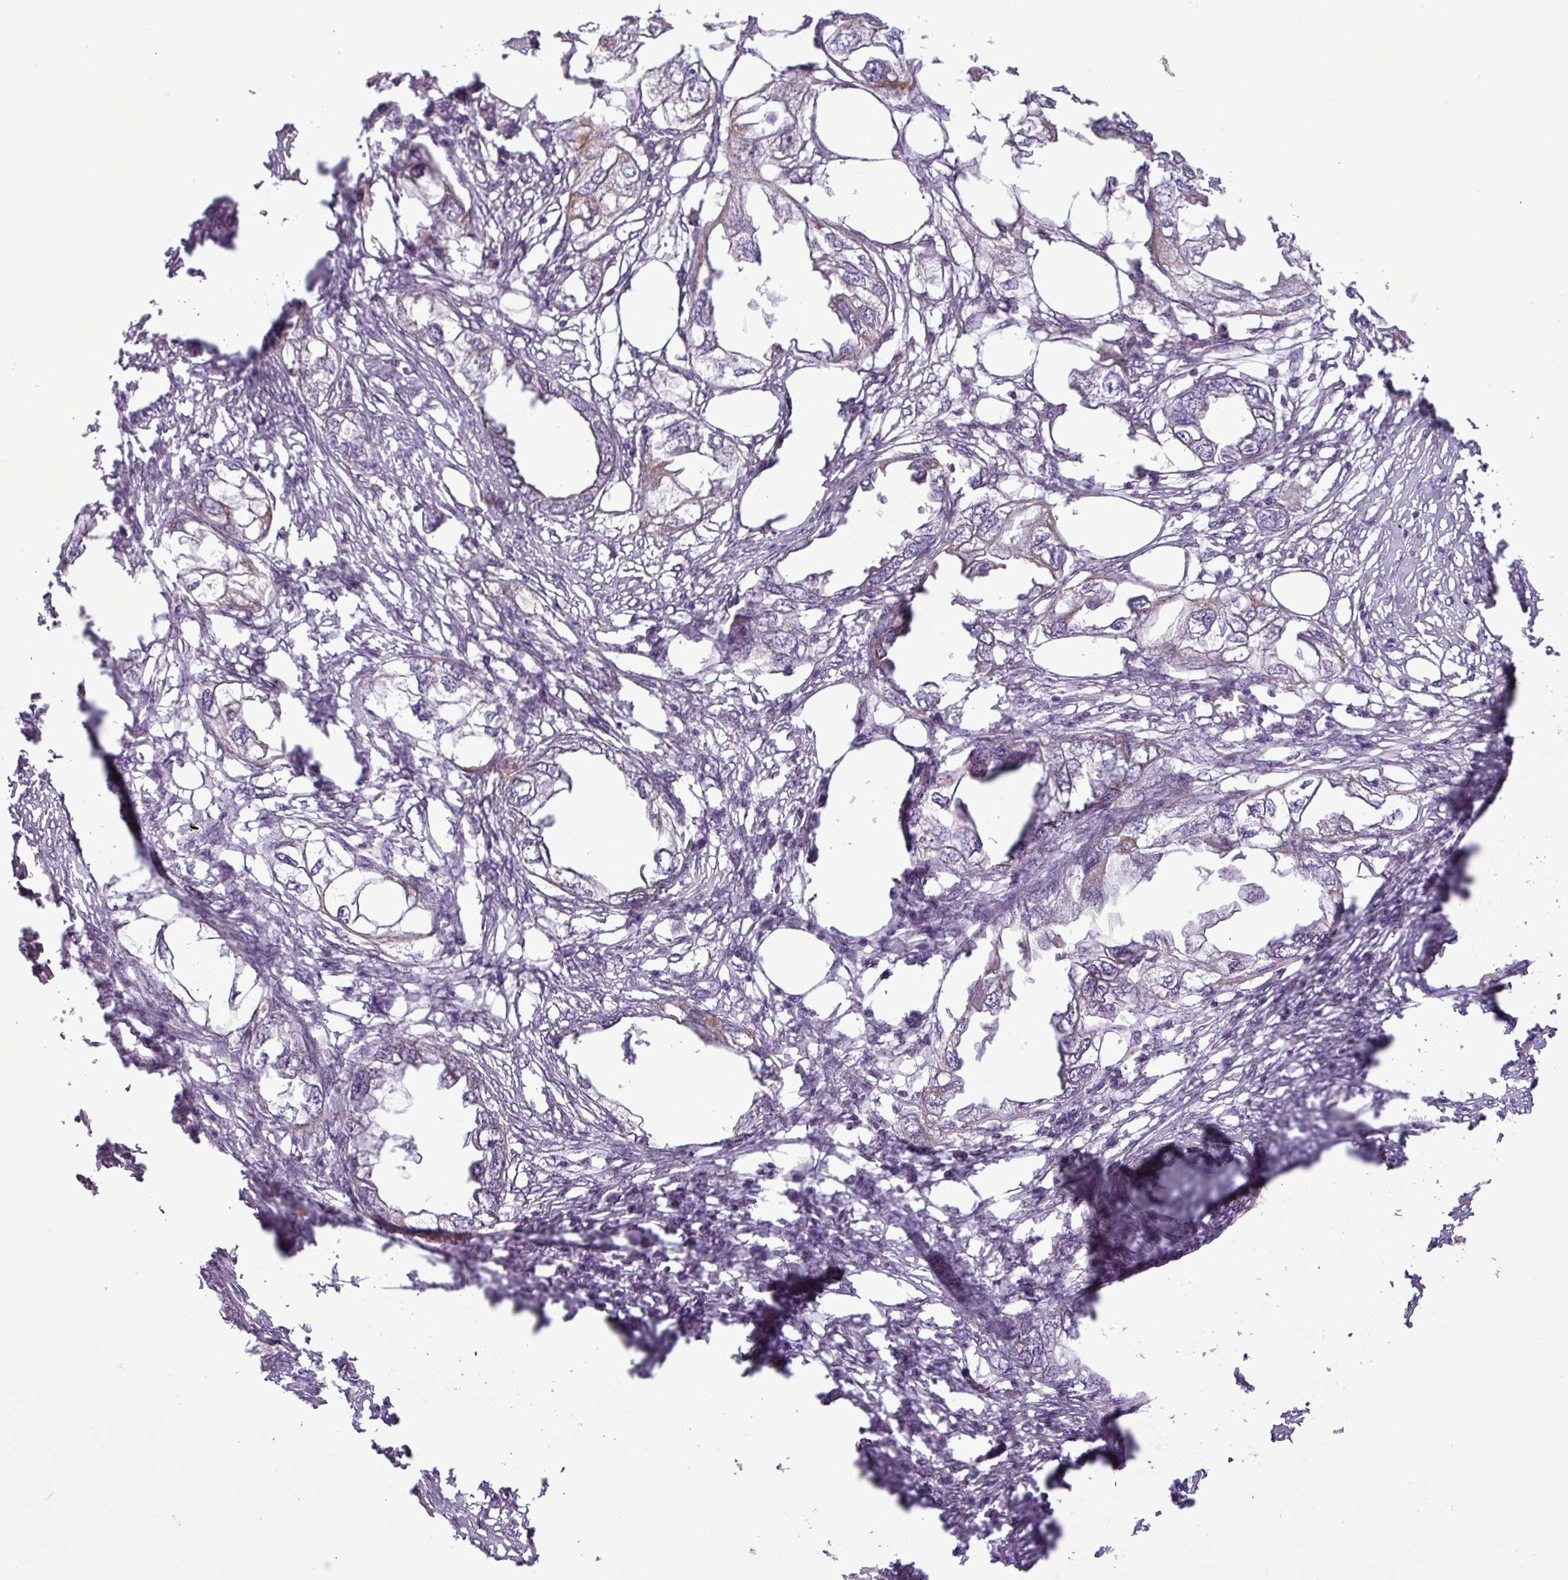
{"staining": {"intensity": "weak", "quantity": "25%-75%", "location": "cytoplasmic/membranous"}, "tissue": "endometrial cancer", "cell_type": "Tumor cells", "image_type": "cancer", "snomed": [{"axis": "morphology", "description": "Adenocarcinoma, NOS"}, {"axis": "morphology", "description": "Adenocarcinoma, metastatic, NOS"}, {"axis": "topography", "description": "Adipose tissue"}, {"axis": "topography", "description": "Endometrium"}], "caption": "IHC micrograph of neoplastic tissue: adenocarcinoma (endometrial) stained using immunohistochemistry reveals low levels of weak protein expression localized specifically in the cytoplasmic/membranous of tumor cells, appearing as a cytoplasmic/membranous brown color.", "gene": "MCTP2", "patient": {"sex": "female", "age": 67}}